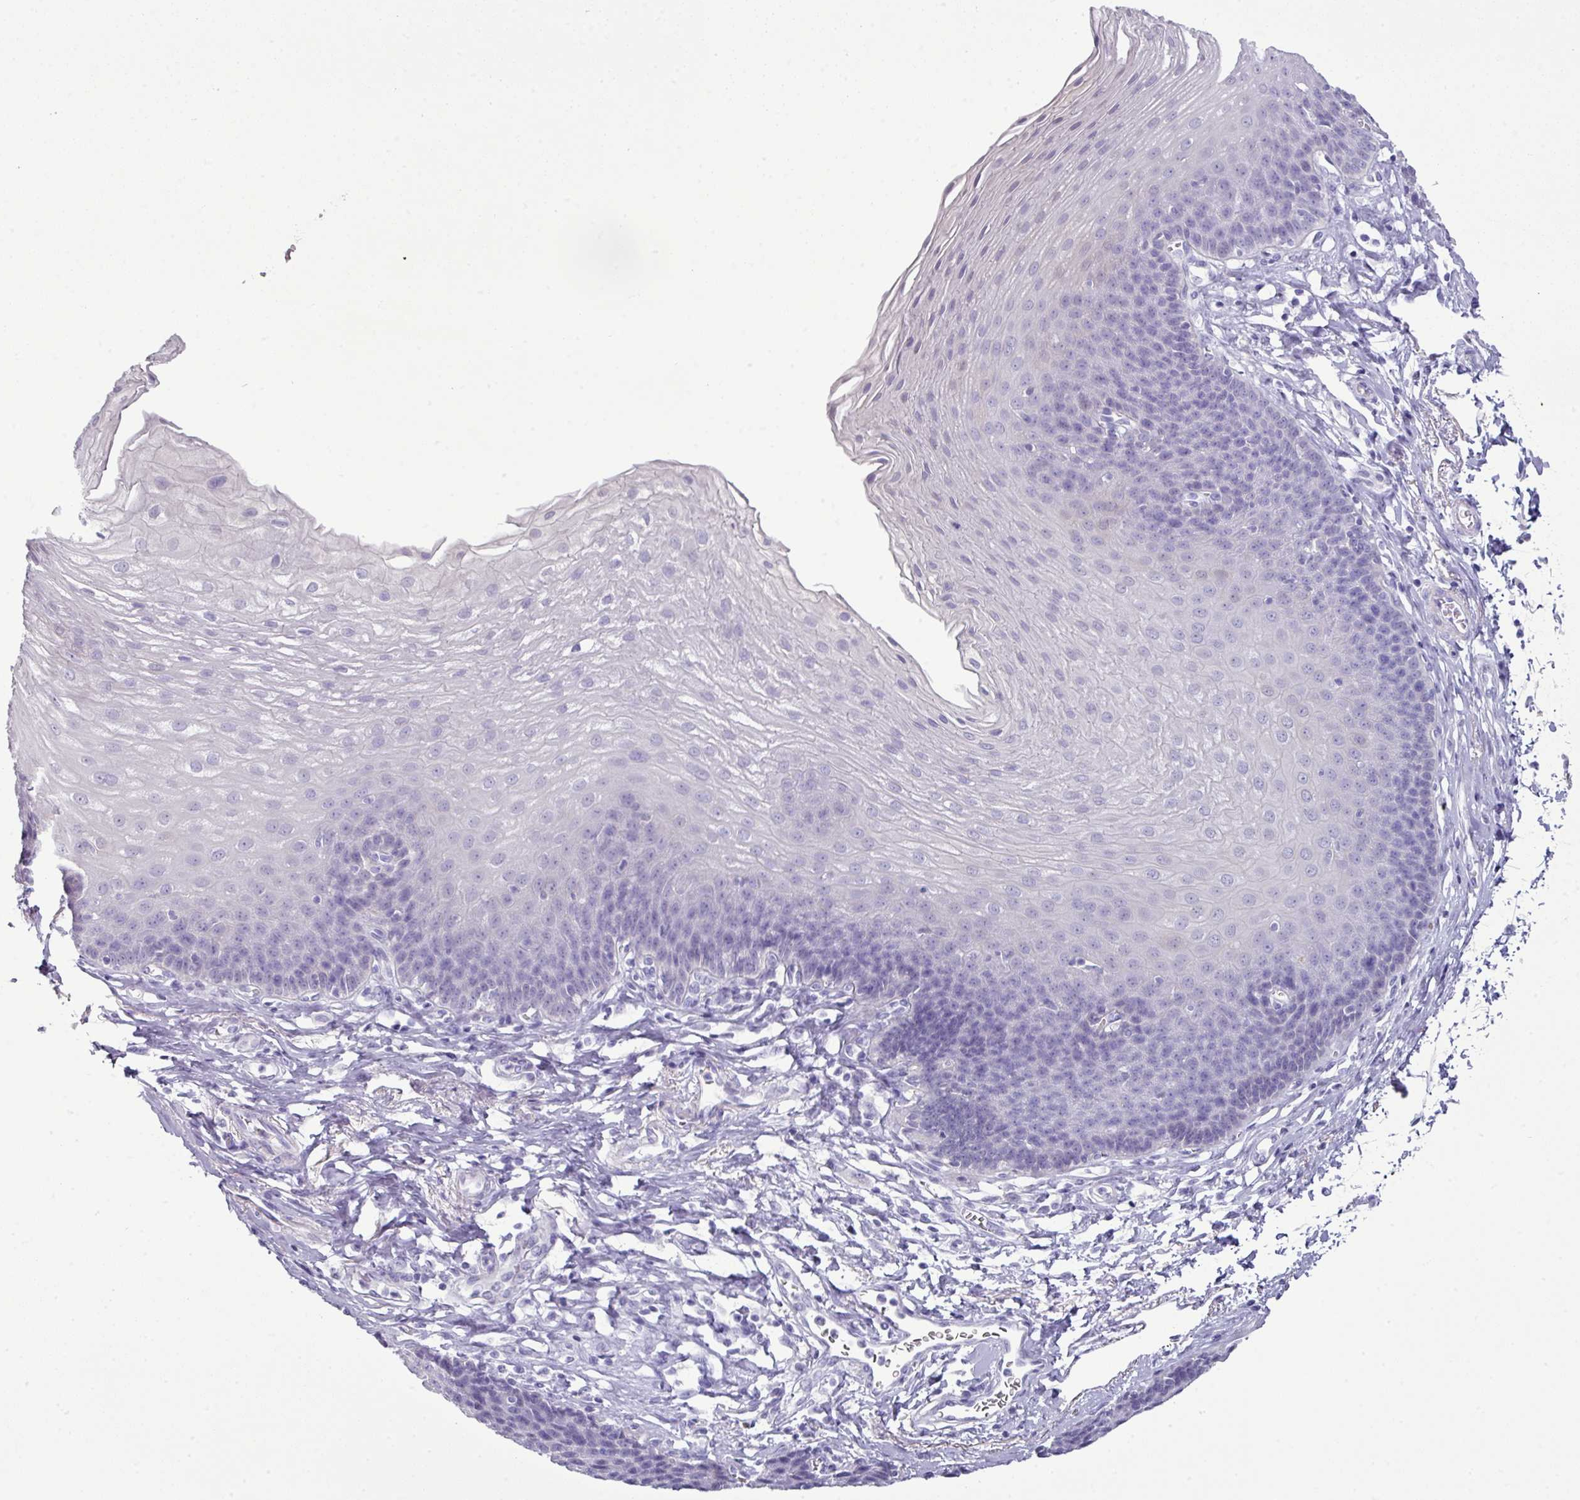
{"staining": {"intensity": "negative", "quantity": "none", "location": "none"}, "tissue": "esophagus", "cell_type": "Squamous epithelial cells", "image_type": "normal", "snomed": [{"axis": "morphology", "description": "Normal tissue, NOS"}, {"axis": "topography", "description": "Esophagus"}], "caption": "DAB immunohistochemical staining of normal human esophagus demonstrates no significant staining in squamous epithelial cells.", "gene": "GSTA1", "patient": {"sex": "female", "age": 81}}